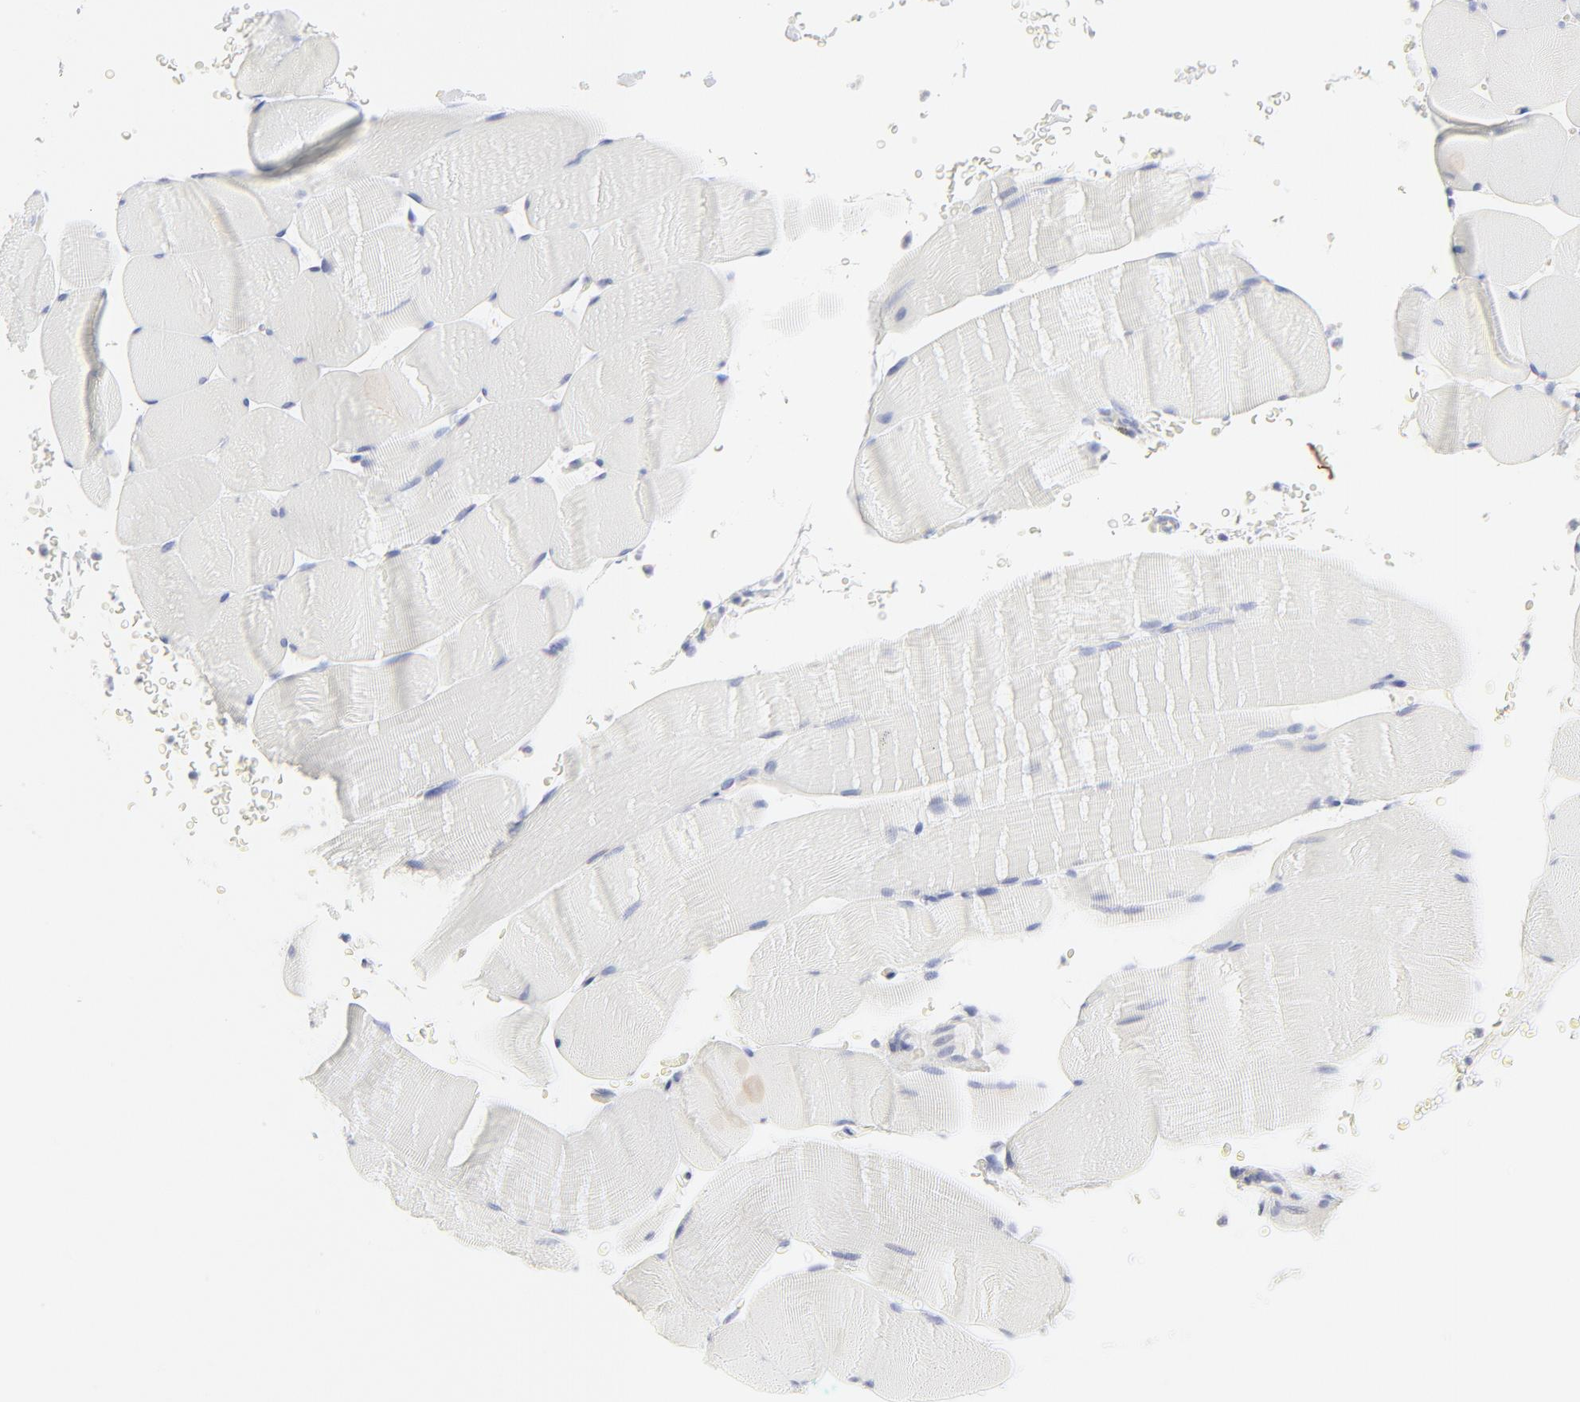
{"staining": {"intensity": "negative", "quantity": "none", "location": "none"}, "tissue": "skeletal muscle", "cell_type": "Myocytes", "image_type": "normal", "snomed": [{"axis": "morphology", "description": "Normal tissue, NOS"}, {"axis": "topography", "description": "Skeletal muscle"}], "caption": "Protein analysis of normal skeletal muscle shows no significant staining in myocytes.", "gene": "CCR7", "patient": {"sex": "male", "age": 62}}